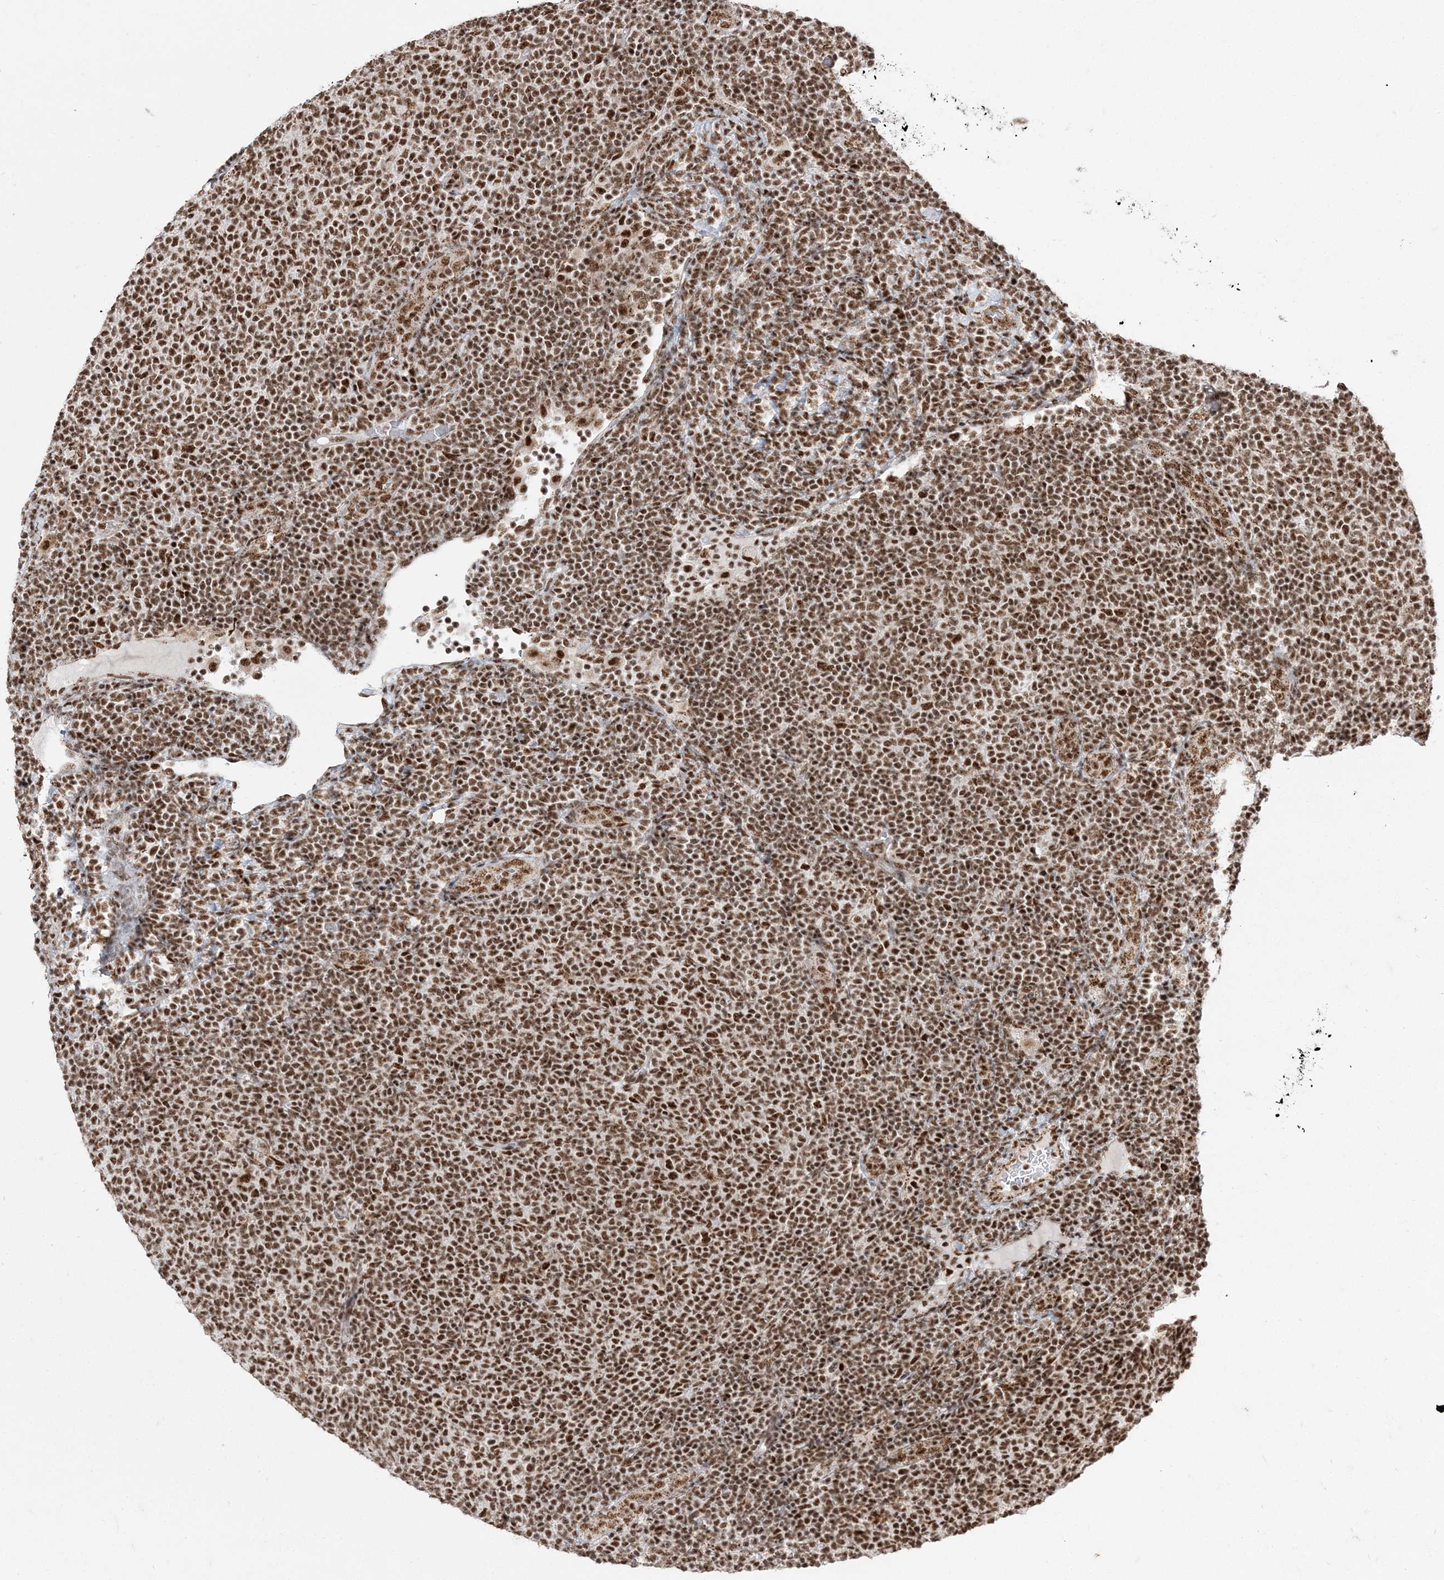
{"staining": {"intensity": "strong", "quantity": ">75%", "location": "nuclear"}, "tissue": "lymphoma", "cell_type": "Tumor cells", "image_type": "cancer", "snomed": [{"axis": "morphology", "description": "Malignant lymphoma, non-Hodgkin's type, Low grade"}, {"axis": "topography", "description": "Lymph node"}], "caption": "Protein staining of lymphoma tissue exhibits strong nuclear staining in about >75% of tumor cells. (DAB IHC with brightfield microscopy, high magnification).", "gene": "RBM17", "patient": {"sex": "male", "age": 66}}